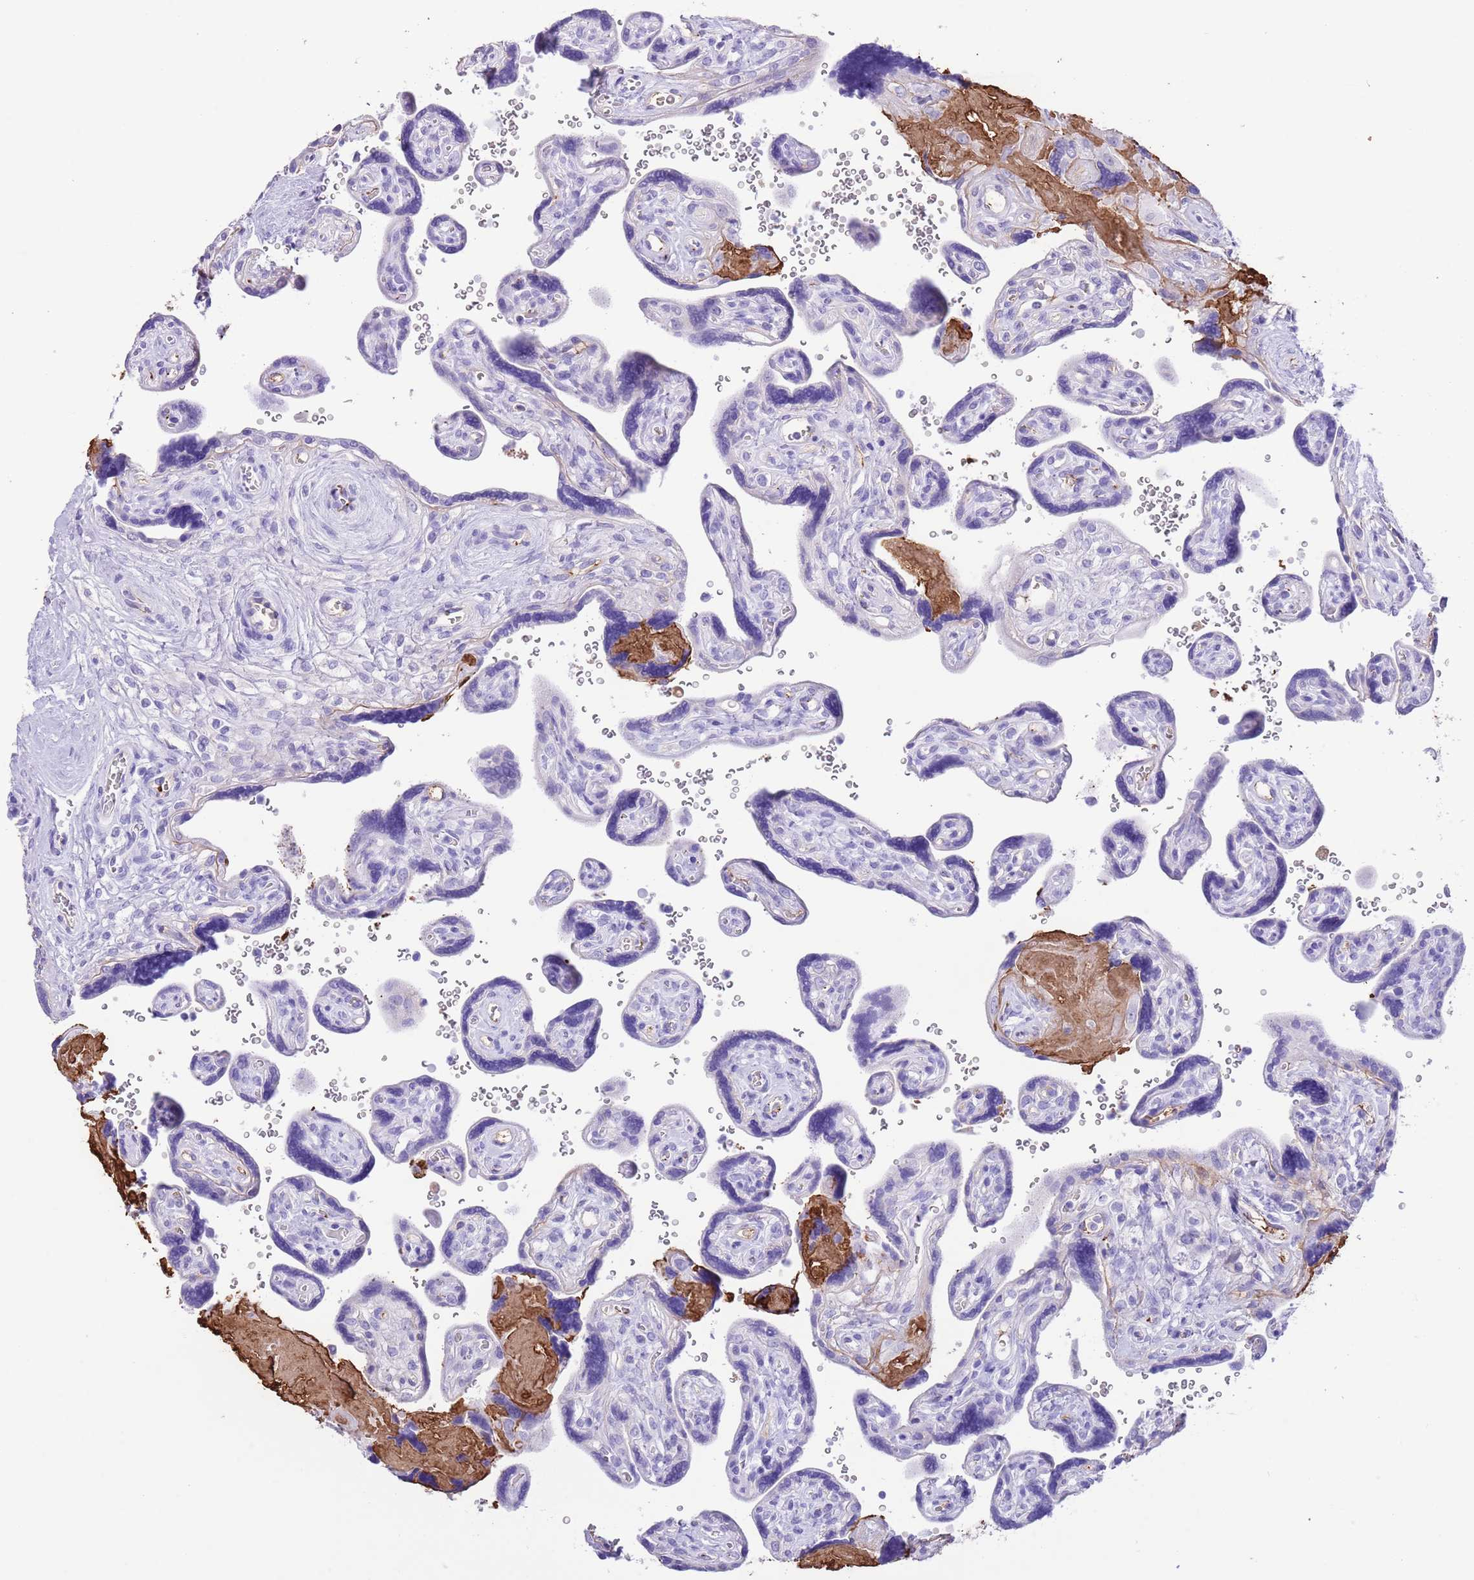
{"staining": {"intensity": "negative", "quantity": "none", "location": "none"}, "tissue": "placenta", "cell_type": "Trophoblastic cells", "image_type": "normal", "snomed": [{"axis": "morphology", "description": "Normal tissue, NOS"}, {"axis": "topography", "description": "Placenta"}], "caption": "Image shows no protein expression in trophoblastic cells of benign placenta. (Immunohistochemistry (ihc), brightfield microscopy, high magnification).", "gene": "IGF1", "patient": {"sex": "female", "age": 39}}